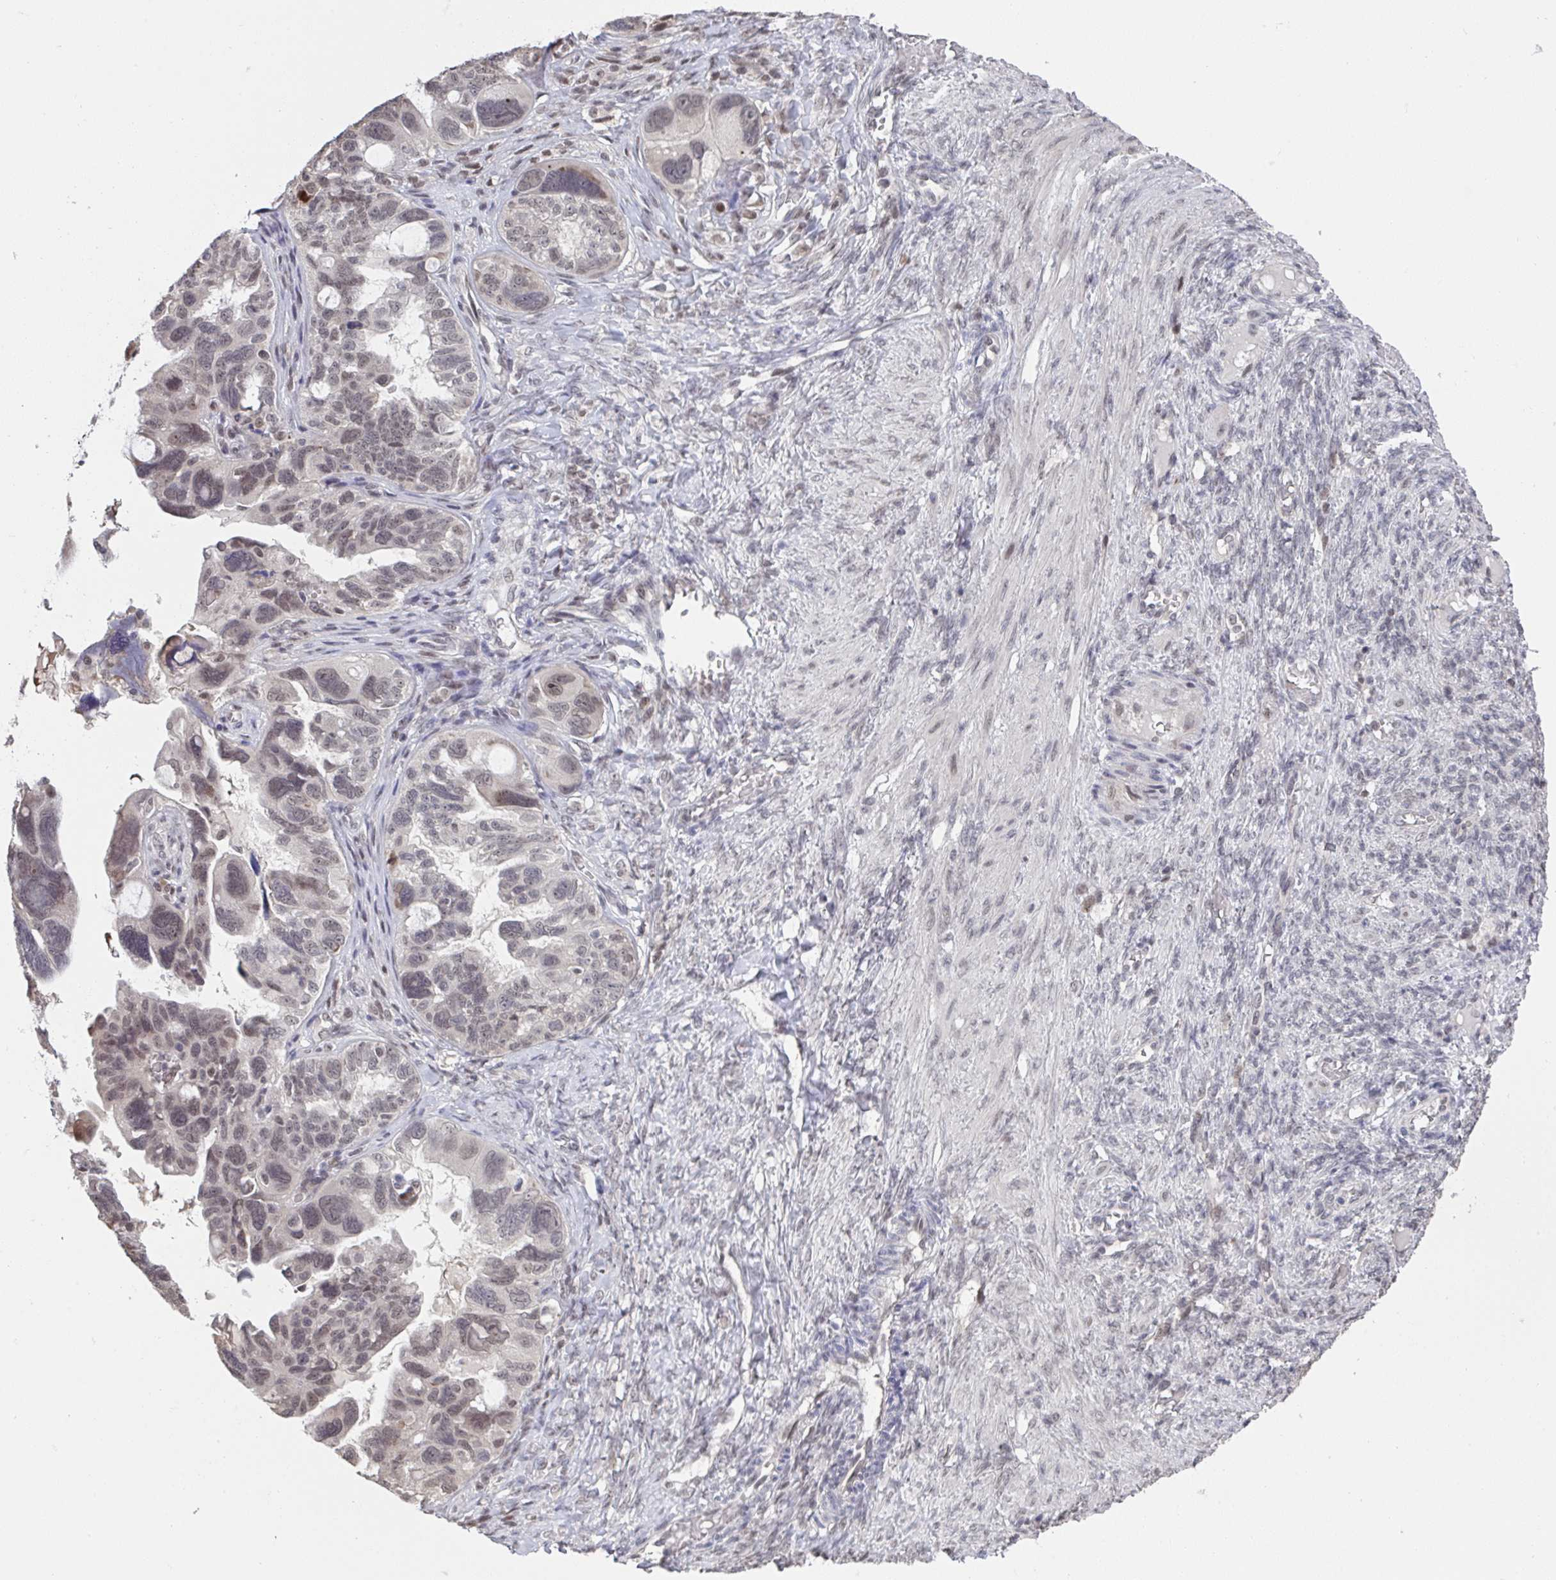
{"staining": {"intensity": "weak", "quantity": ">75%", "location": "nuclear"}, "tissue": "ovarian cancer", "cell_type": "Tumor cells", "image_type": "cancer", "snomed": [{"axis": "morphology", "description": "Cystadenocarcinoma, serous, NOS"}, {"axis": "topography", "description": "Ovary"}], "caption": "IHC (DAB (3,3'-diaminobenzidine)) staining of ovarian cancer reveals weak nuclear protein staining in about >75% of tumor cells.", "gene": "JMJD1C", "patient": {"sex": "female", "age": 60}}